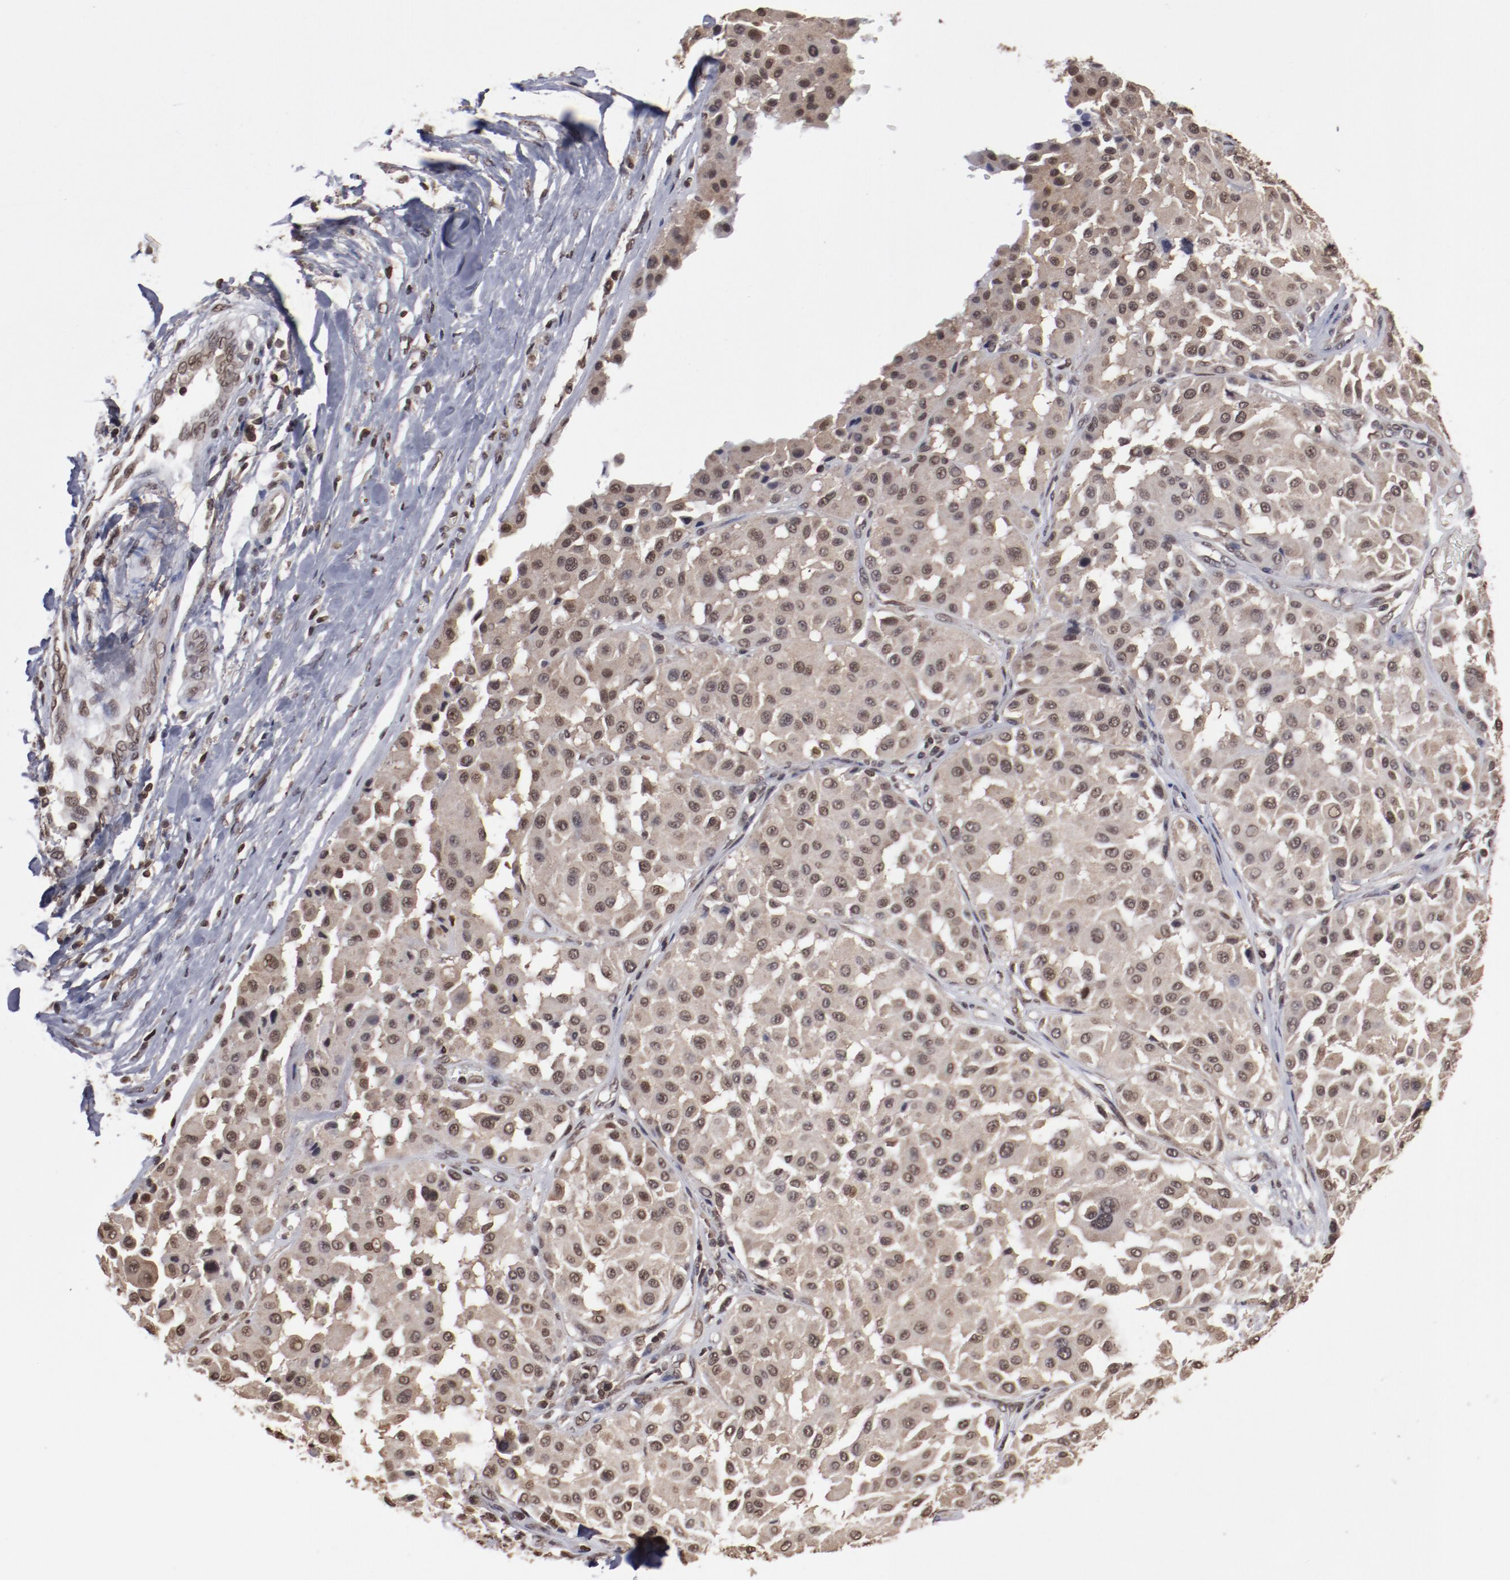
{"staining": {"intensity": "moderate", "quantity": ">75%", "location": "nuclear"}, "tissue": "melanoma", "cell_type": "Tumor cells", "image_type": "cancer", "snomed": [{"axis": "morphology", "description": "Malignant melanoma, Metastatic site"}, {"axis": "topography", "description": "Soft tissue"}], "caption": "IHC micrograph of neoplastic tissue: malignant melanoma (metastatic site) stained using IHC reveals medium levels of moderate protein expression localized specifically in the nuclear of tumor cells, appearing as a nuclear brown color.", "gene": "AKT1", "patient": {"sex": "male", "age": 41}}